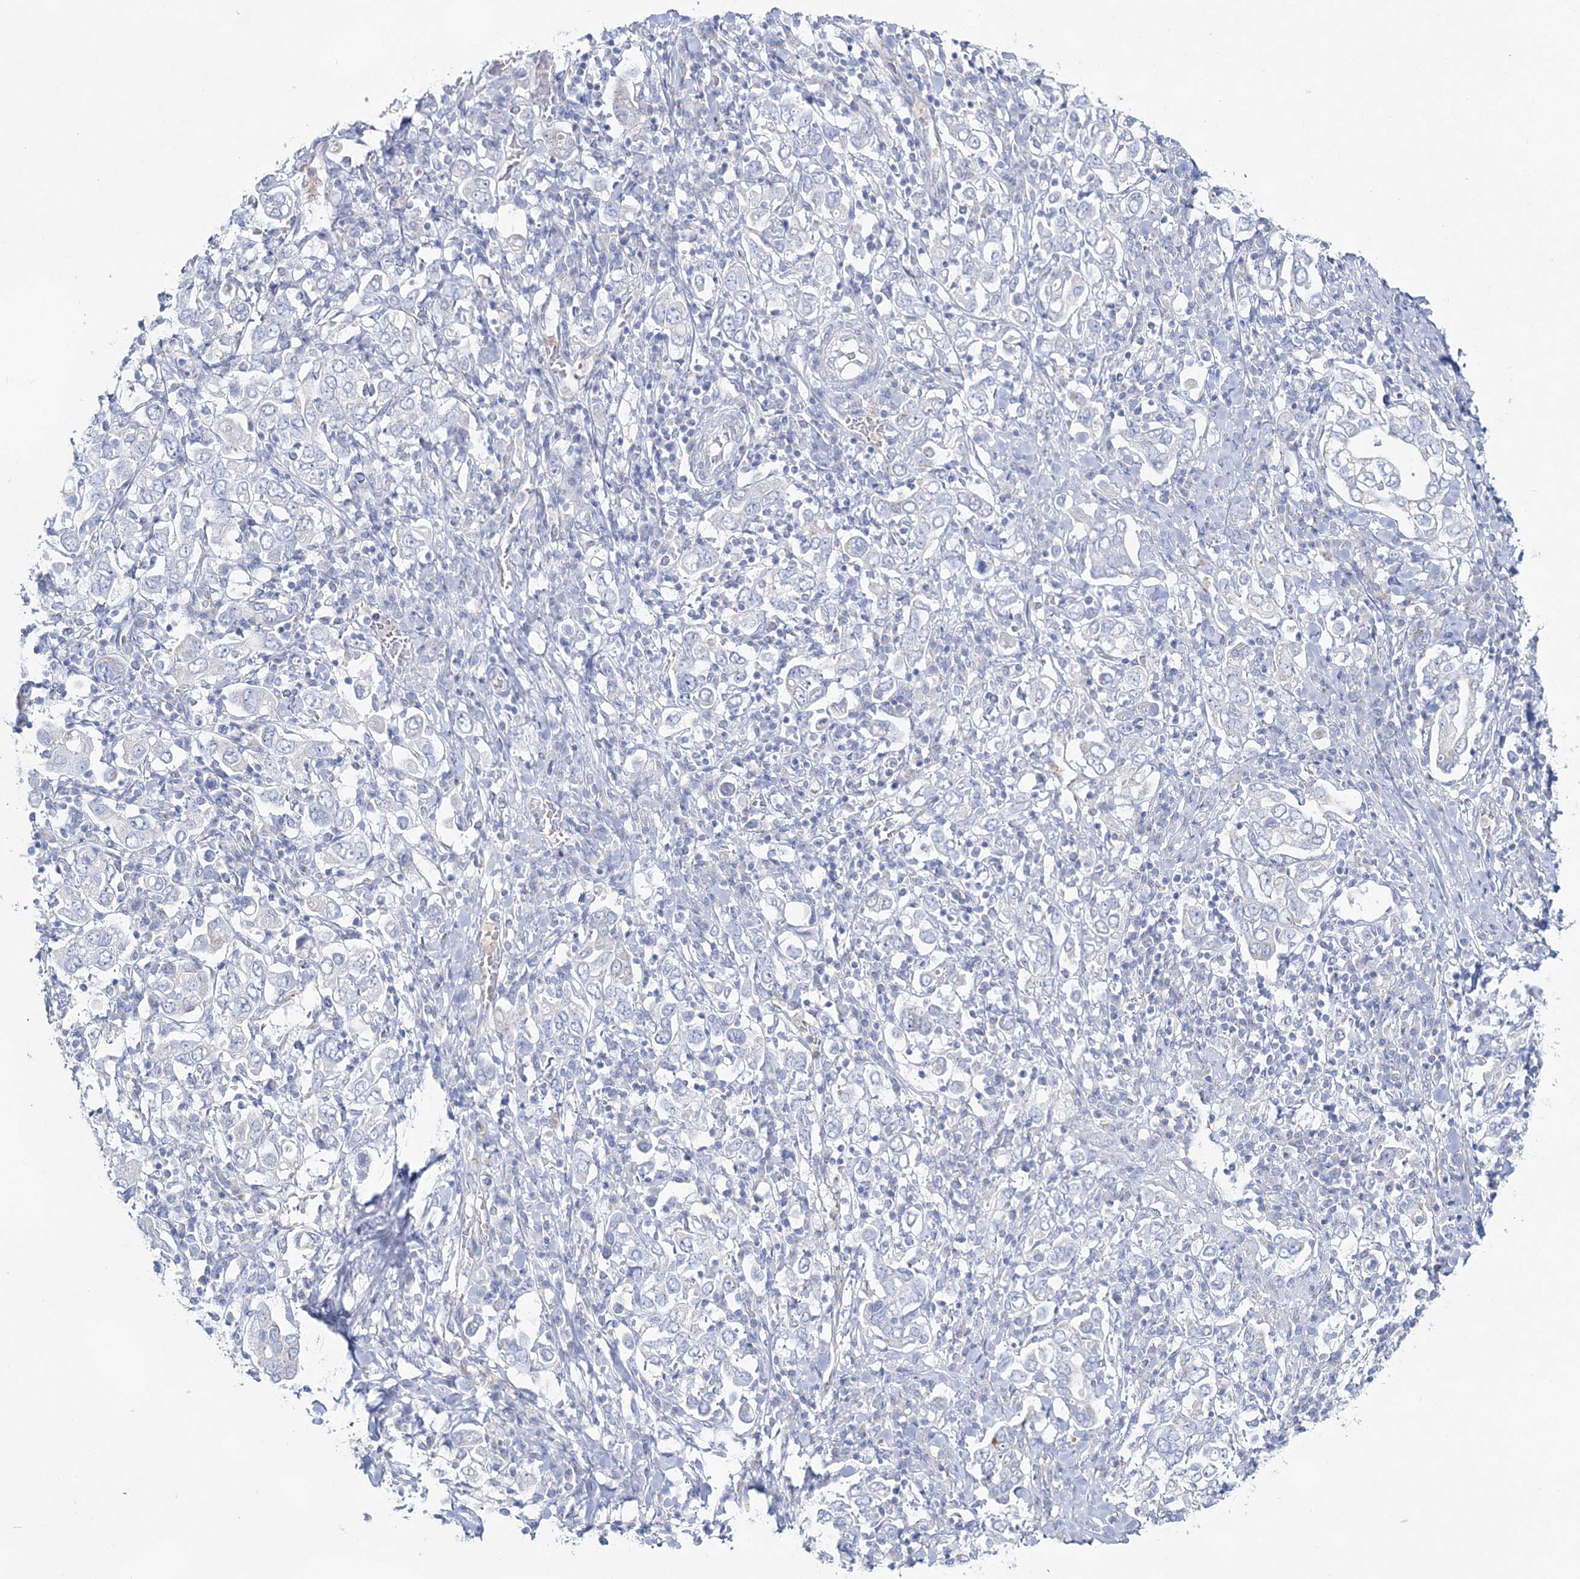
{"staining": {"intensity": "negative", "quantity": "none", "location": "none"}, "tissue": "stomach cancer", "cell_type": "Tumor cells", "image_type": "cancer", "snomed": [{"axis": "morphology", "description": "Adenocarcinoma, NOS"}, {"axis": "topography", "description": "Stomach, upper"}], "caption": "Stomach cancer stained for a protein using immunohistochemistry shows no staining tumor cells.", "gene": "HIBCH", "patient": {"sex": "male", "age": 62}}